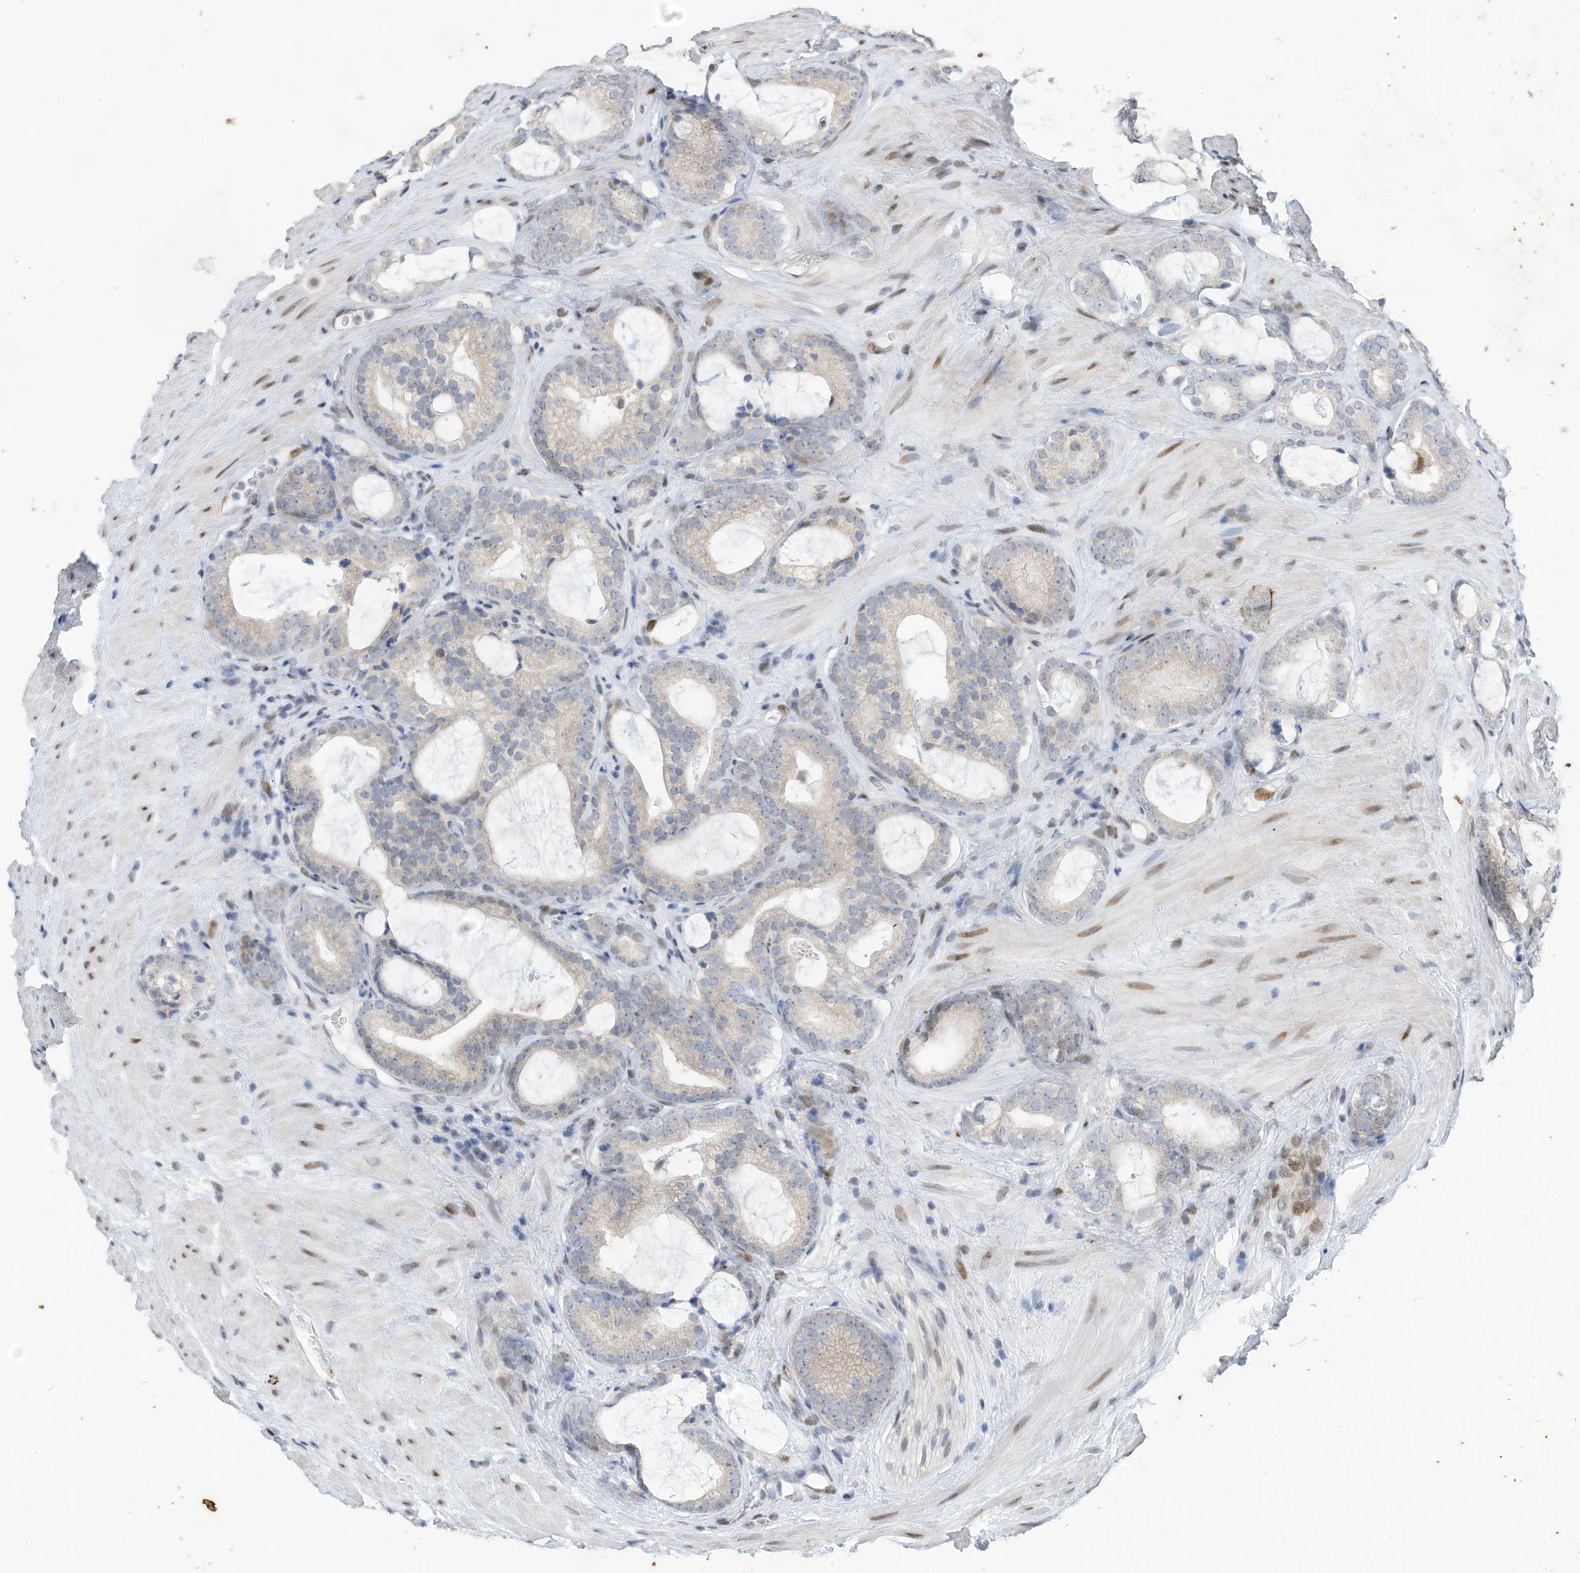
{"staining": {"intensity": "negative", "quantity": "none", "location": "none"}, "tissue": "prostate cancer", "cell_type": "Tumor cells", "image_type": "cancer", "snomed": [{"axis": "morphology", "description": "Adenocarcinoma, High grade"}, {"axis": "topography", "description": "Prostate"}], "caption": "Immunohistochemistry (IHC) micrograph of neoplastic tissue: high-grade adenocarcinoma (prostate) stained with DAB (3,3'-diaminobenzidine) exhibits no significant protein expression in tumor cells.", "gene": "RABL3", "patient": {"sex": "male", "age": 63}}